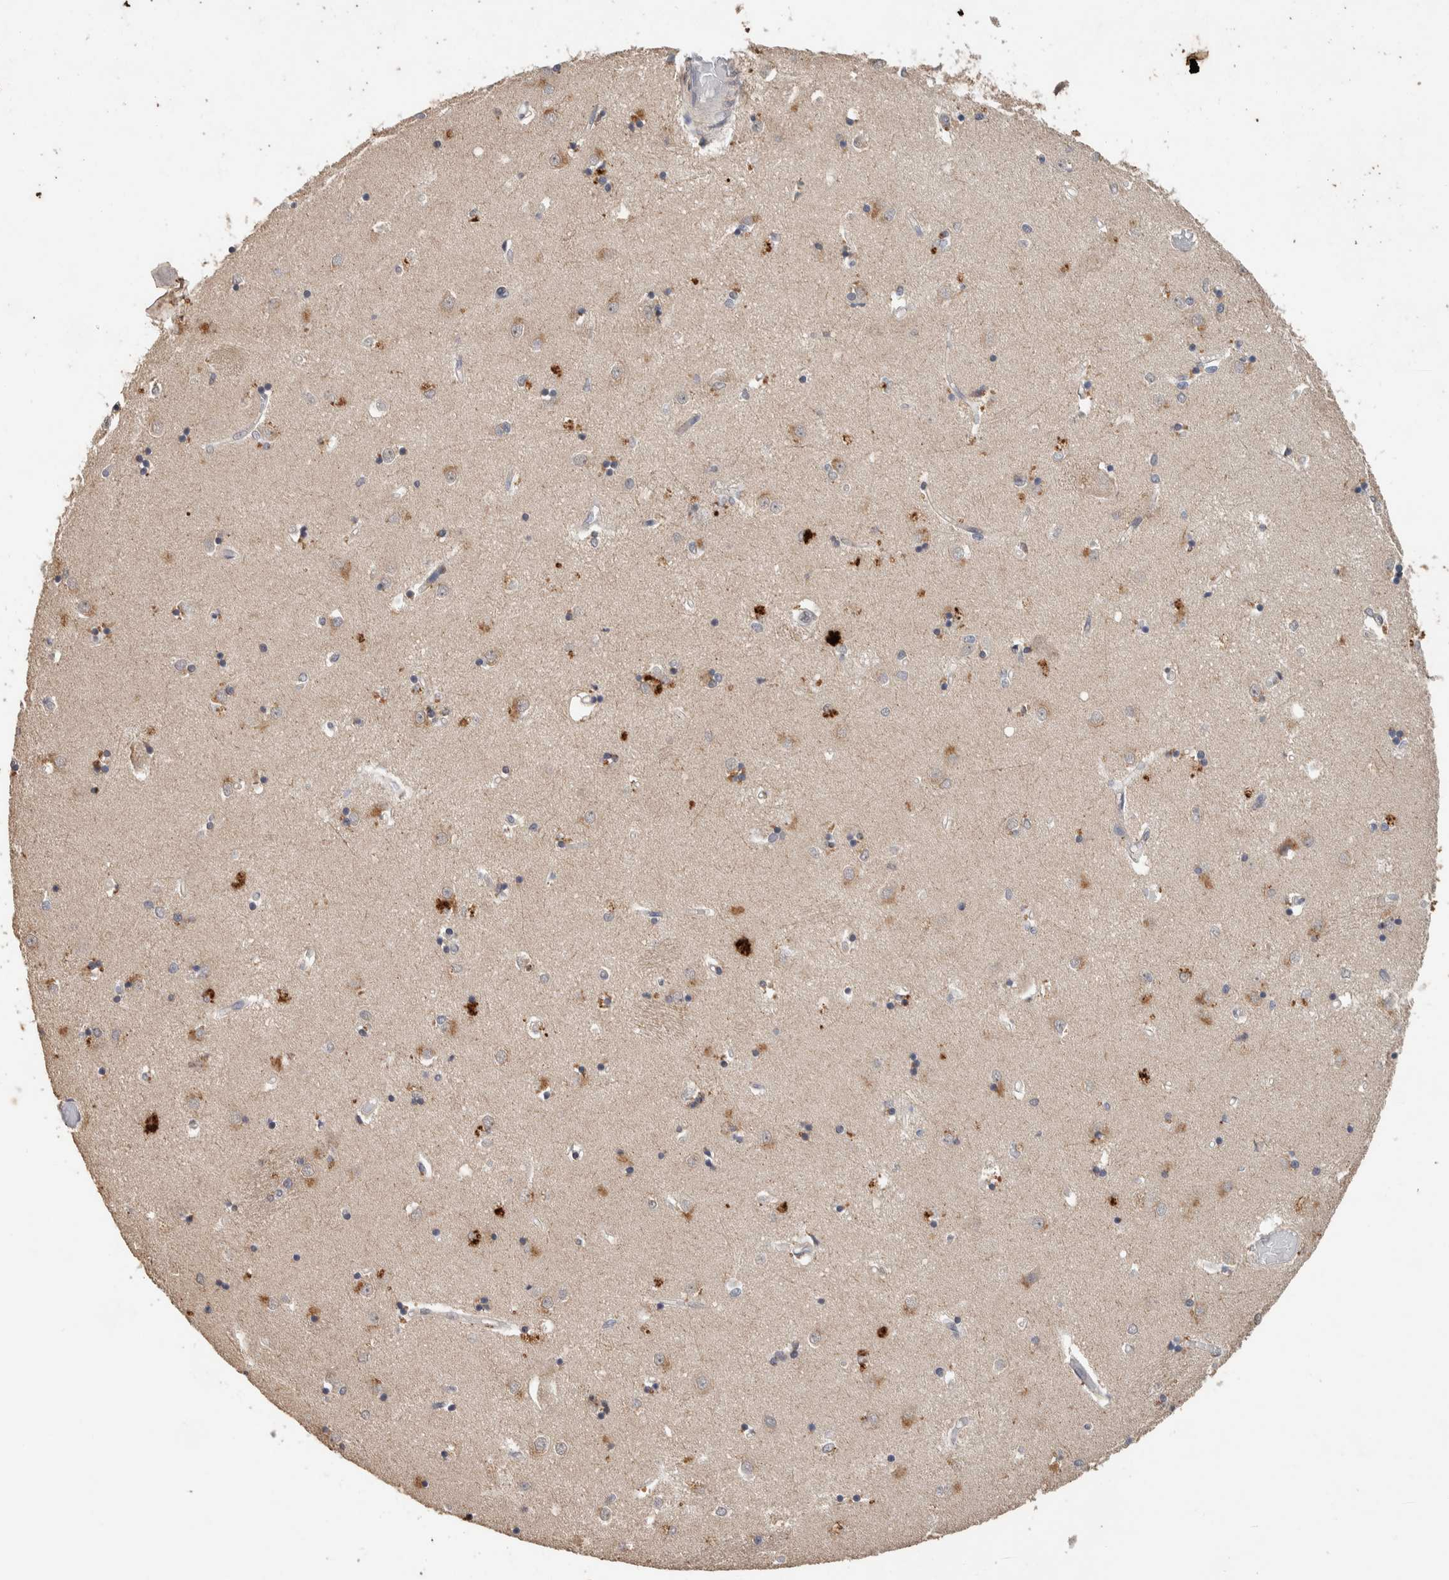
{"staining": {"intensity": "moderate", "quantity": ">75%", "location": "cytoplasmic/membranous"}, "tissue": "caudate", "cell_type": "Glial cells", "image_type": "normal", "snomed": [{"axis": "morphology", "description": "Normal tissue, NOS"}, {"axis": "topography", "description": "Lateral ventricle wall"}], "caption": "Immunohistochemical staining of benign caudate demonstrates >75% levels of moderate cytoplasmic/membranous protein expression in about >75% of glial cells. Nuclei are stained in blue.", "gene": "CYSRT1", "patient": {"sex": "male", "age": 45}}